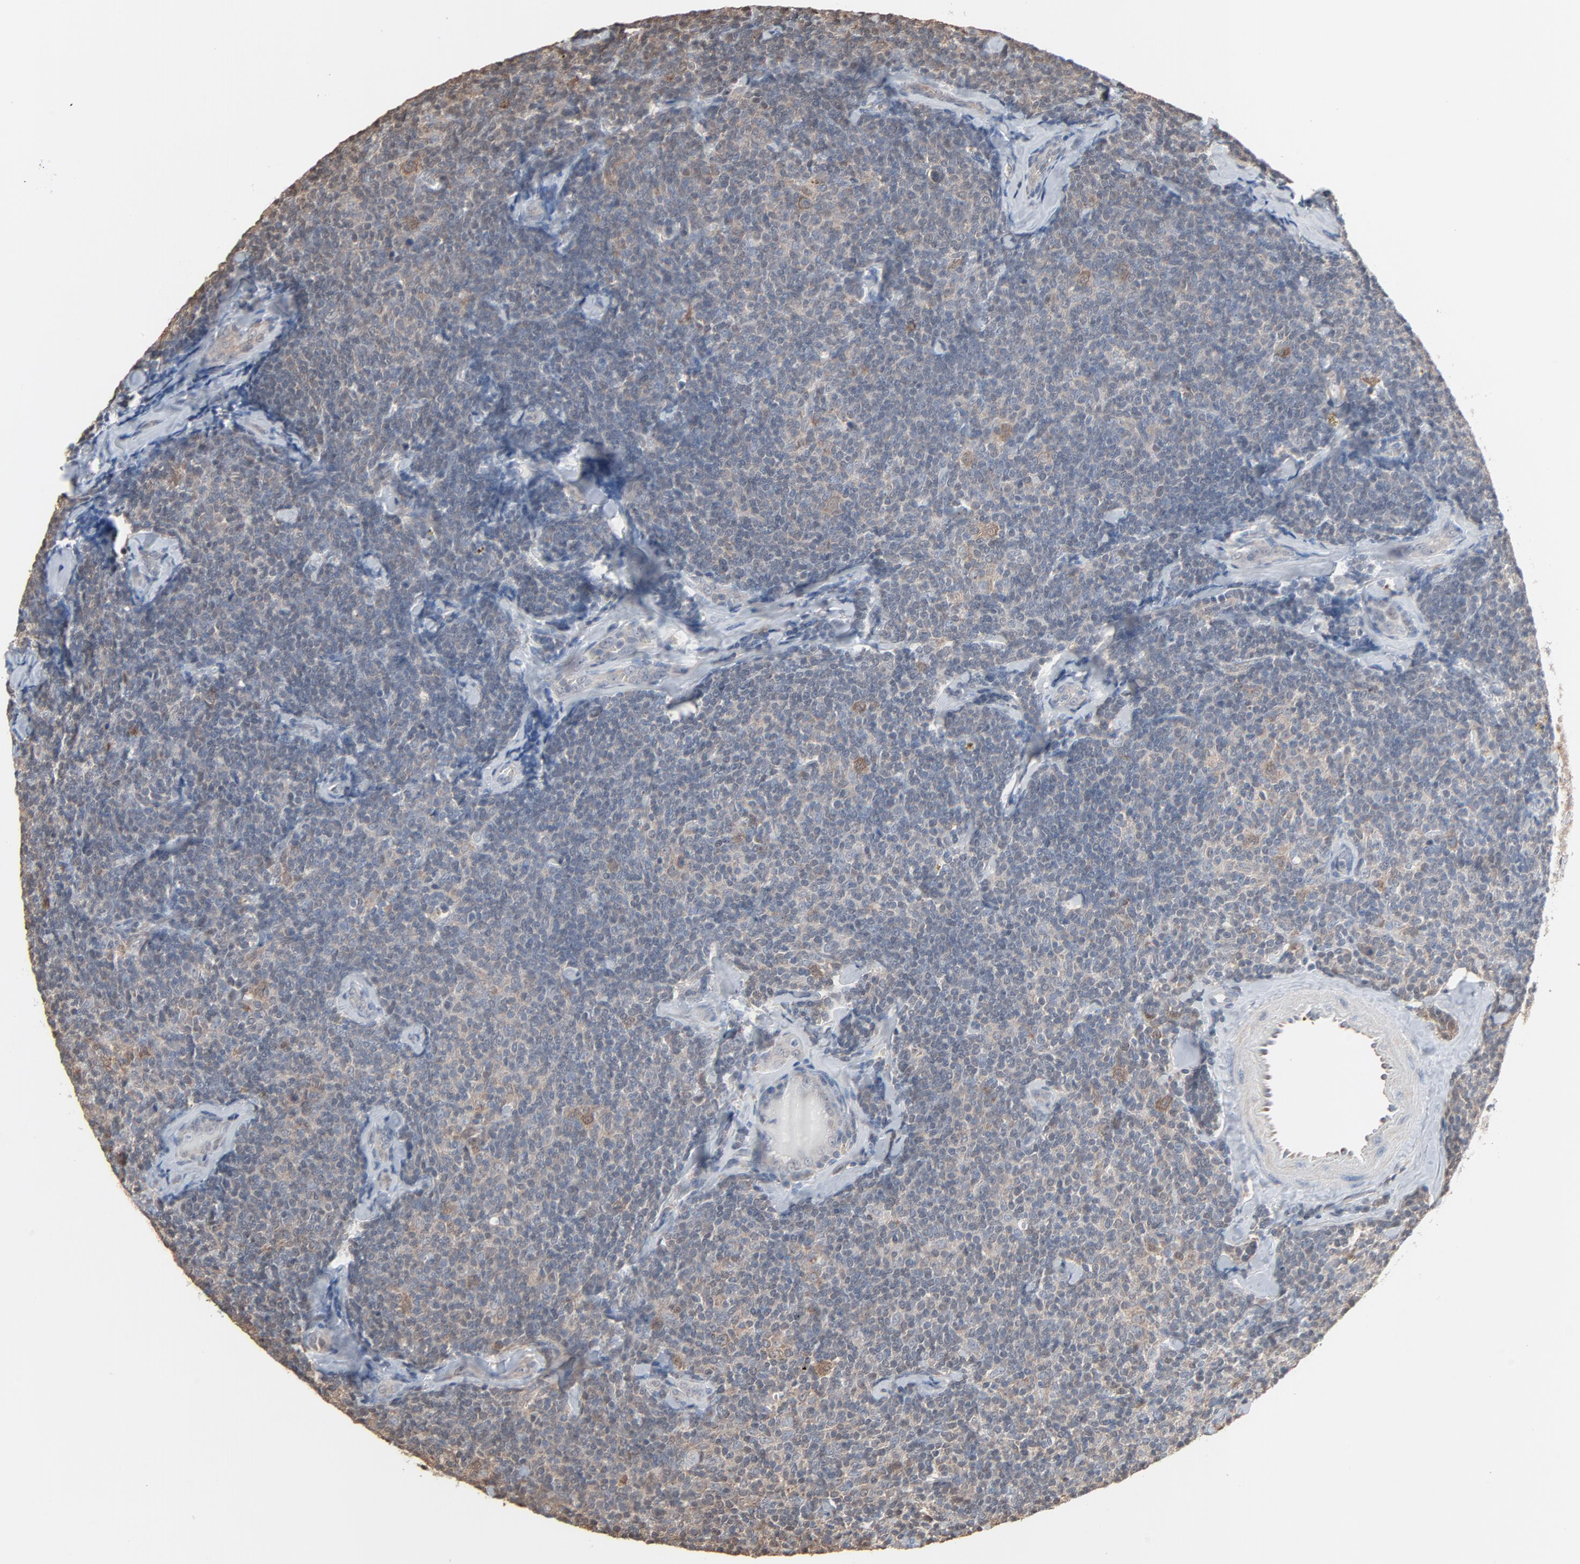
{"staining": {"intensity": "weak", "quantity": "25%-75%", "location": "cytoplasmic/membranous"}, "tissue": "lymphoma", "cell_type": "Tumor cells", "image_type": "cancer", "snomed": [{"axis": "morphology", "description": "Malignant lymphoma, non-Hodgkin's type, Low grade"}, {"axis": "topography", "description": "Lymph node"}], "caption": "A brown stain shows weak cytoplasmic/membranous positivity of a protein in malignant lymphoma, non-Hodgkin's type (low-grade) tumor cells. The staining was performed using DAB (3,3'-diaminobenzidine) to visualize the protein expression in brown, while the nuclei were stained in blue with hematoxylin (Magnification: 20x).", "gene": "CCT5", "patient": {"sex": "female", "age": 56}}